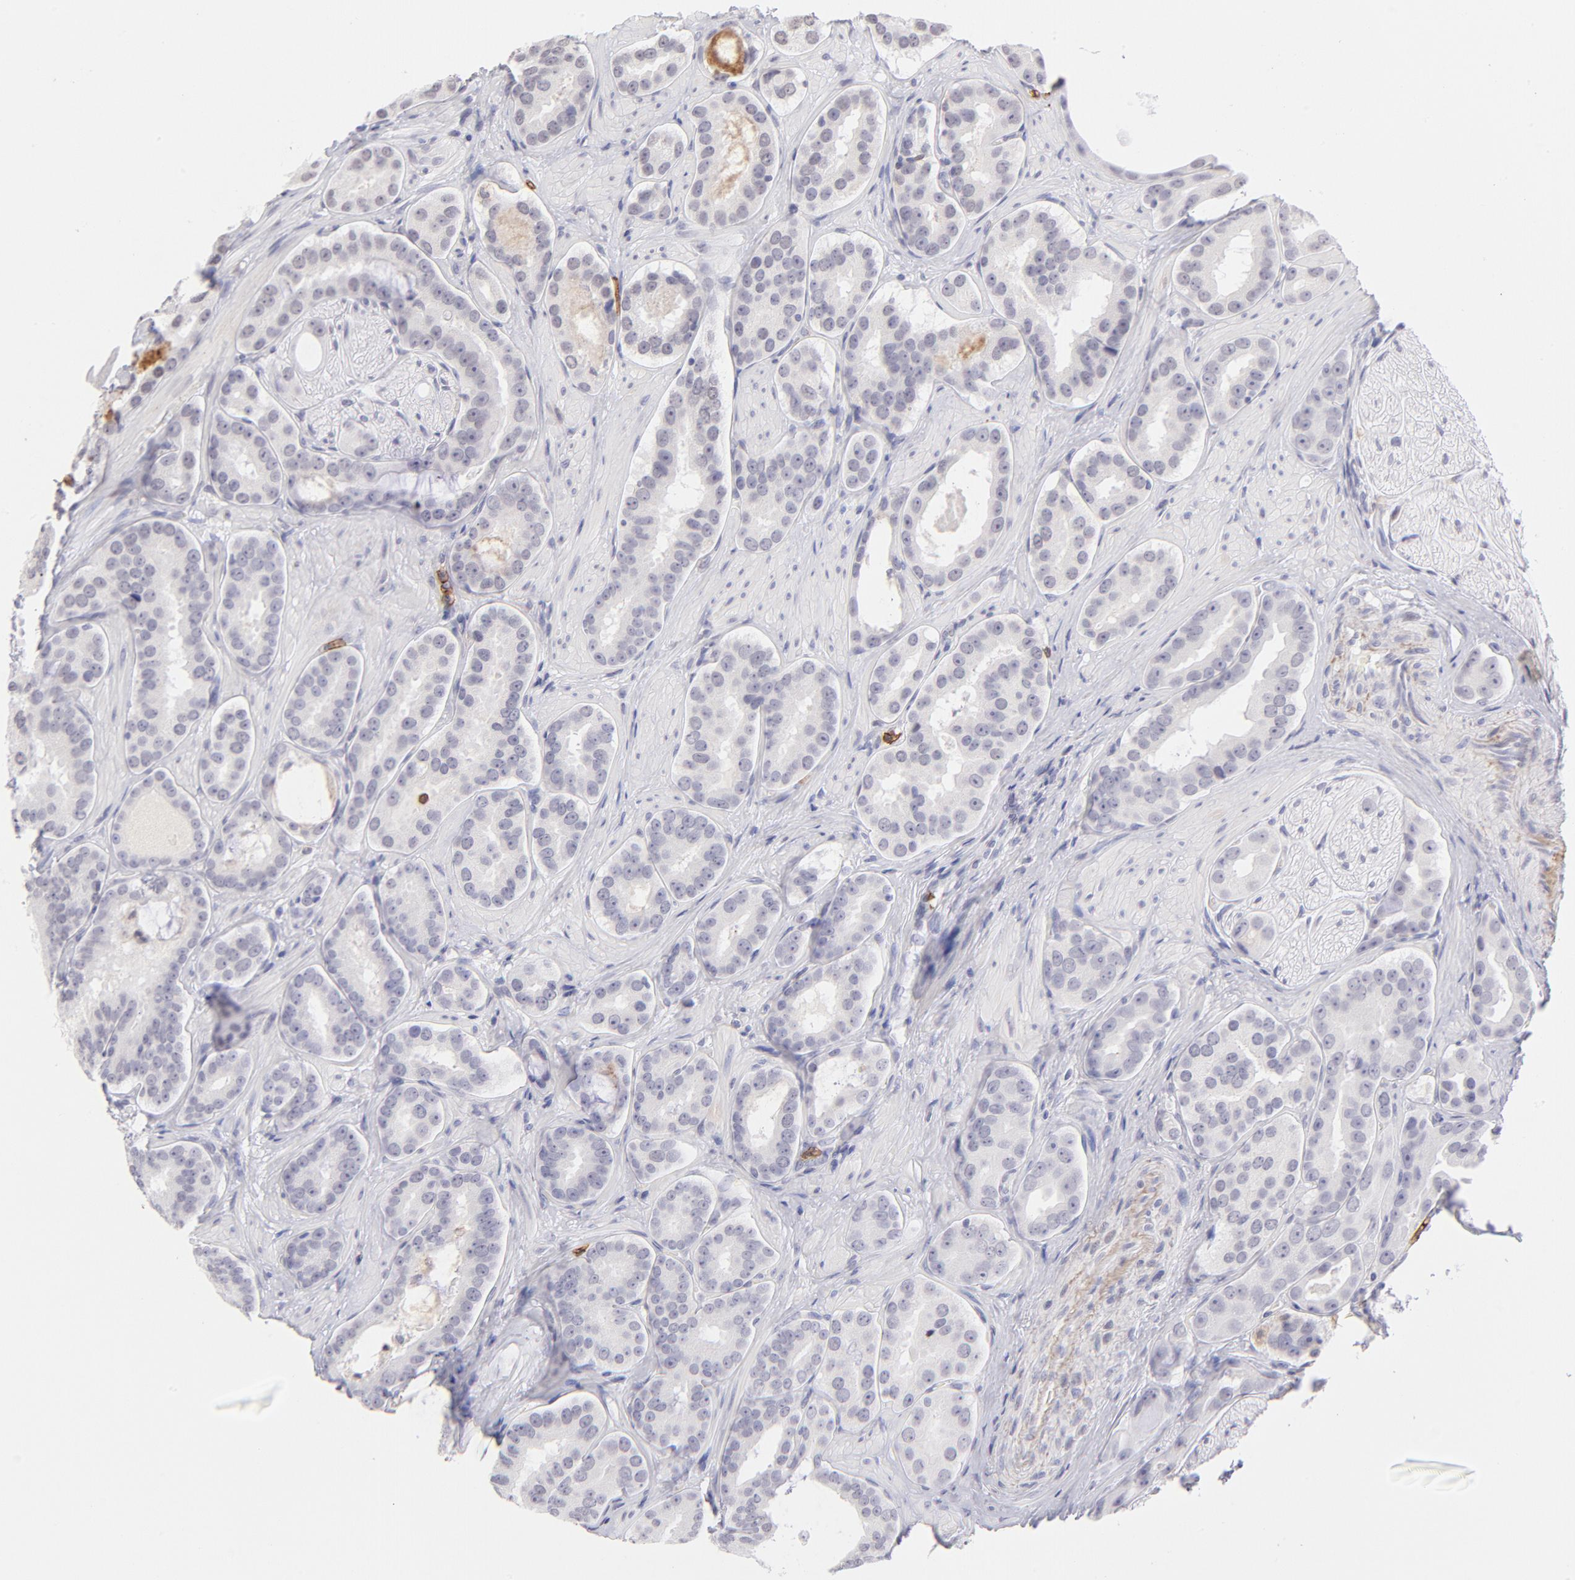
{"staining": {"intensity": "negative", "quantity": "none", "location": "none"}, "tissue": "prostate cancer", "cell_type": "Tumor cells", "image_type": "cancer", "snomed": [{"axis": "morphology", "description": "Adenocarcinoma, Low grade"}, {"axis": "topography", "description": "Prostate"}], "caption": "Immunohistochemistry (IHC) image of neoplastic tissue: adenocarcinoma (low-grade) (prostate) stained with DAB (3,3'-diaminobenzidine) exhibits no significant protein expression in tumor cells. Brightfield microscopy of immunohistochemistry stained with DAB (brown) and hematoxylin (blue), captured at high magnification.", "gene": "LTB4R", "patient": {"sex": "male", "age": 59}}